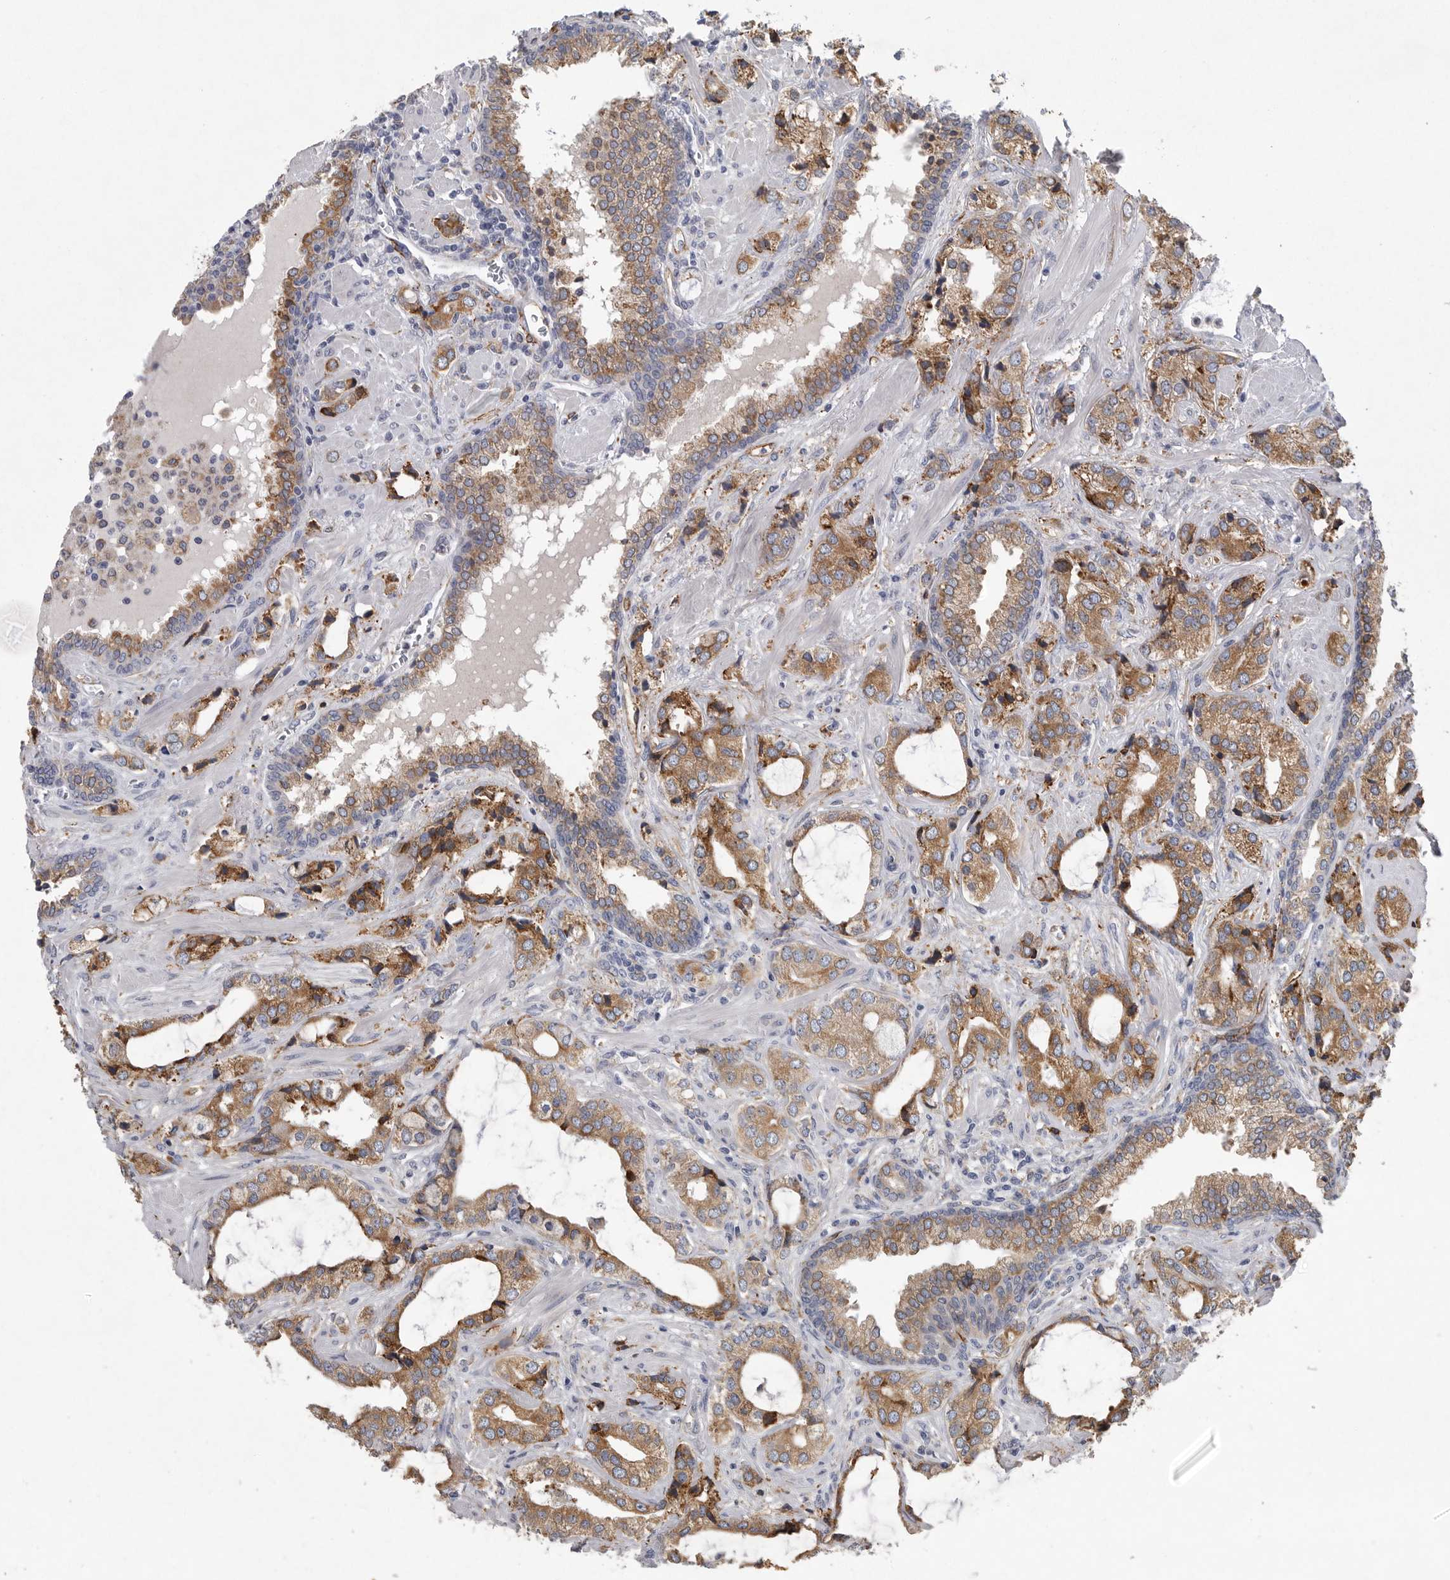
{"staining": {"intensity": "moderate", "quantity": ">75%", "location": "cytoplasmic/membranous"}, "tissue": "prostate cancer", "cell_type": "Tumor cells", "image_type": "cancer", "snomed": [{"axis": "morphology", "description": "Adenocarcinoma, High grade"}, {"axis": "topography", "description": "Prostate"}], "caption": "Immunohistochemistry staining of prostate adenocarcinoma (high-grade), which reveals medium levels of moderate cytoplasmic/membranous expression in about >75% of tumor cells indicating moderate cytoplasmic/membranous protein staining. The staining was performed using DAB (3,3'-diaminobenzidine) (brown) for protein detection and nuclei were counterstained in hematoxylin (blue).", "gene": "MINPP1", "patient": {"sex": "male", "age": 66}}